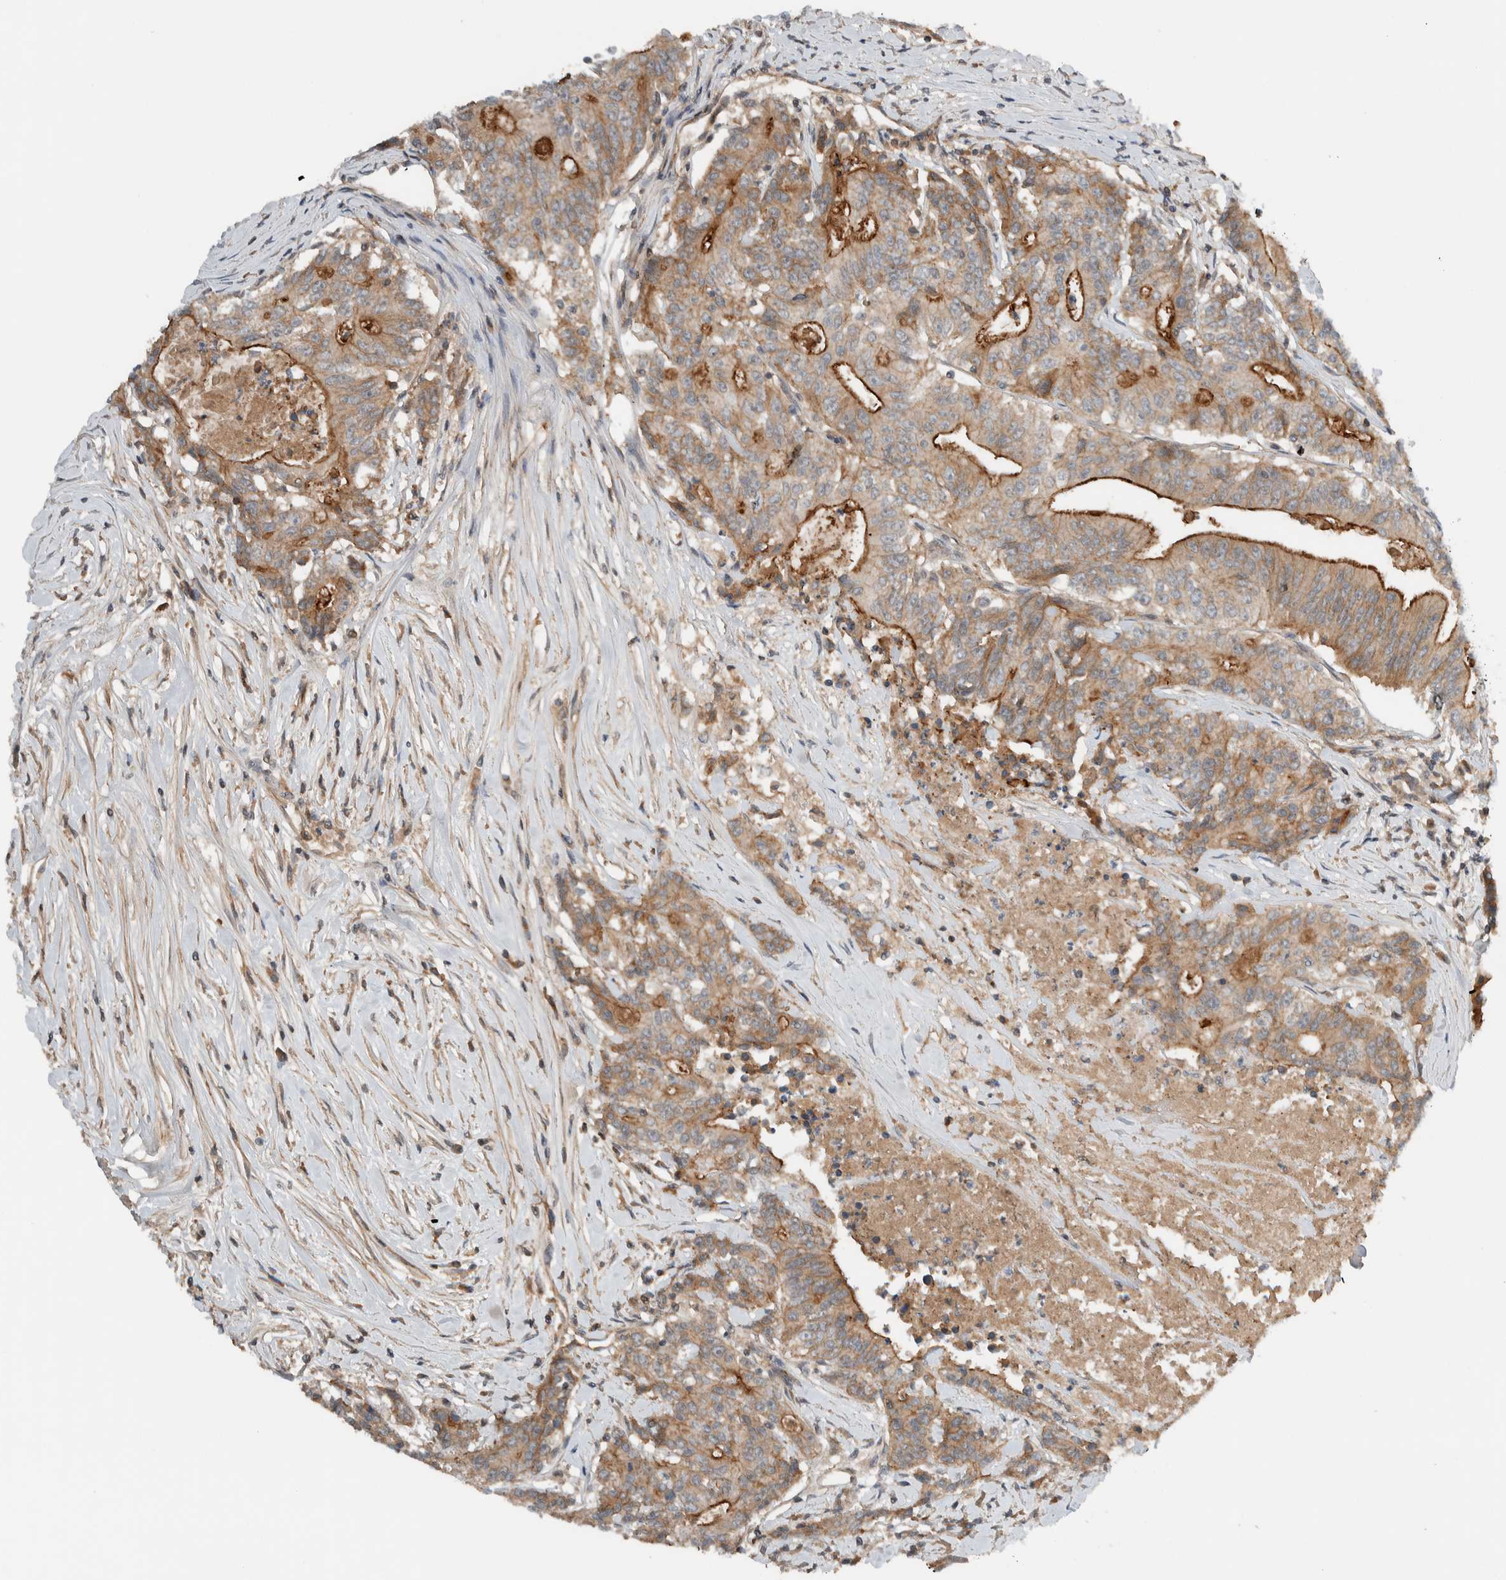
{"staining": {"intensity": "moderate", "quantity": ">75%", "location": "cytoplasmic/membranous"}, "tissue": "colorectal cancer", "cell_type": "Tumor cells", "image_type": "cancer", "snomed": [{"axis": "morphology", "description": "Adenocarcinoma, NOS"}, {"axis": "topography", "description": "Colon"}], "caption": "High-magnification brightfield microscopy of adenocarcinoma (colorectal) stained with DAB (3,3'-diaminobenzidine) (brown) and counterstained with hematoxylin (blue). tumor cells exhibit moderate cytoplasmic/membranous expression is present in approximately>75% of cells.", "gene": "ARMC7", "patient": {"sex": "female", "age": 77}}